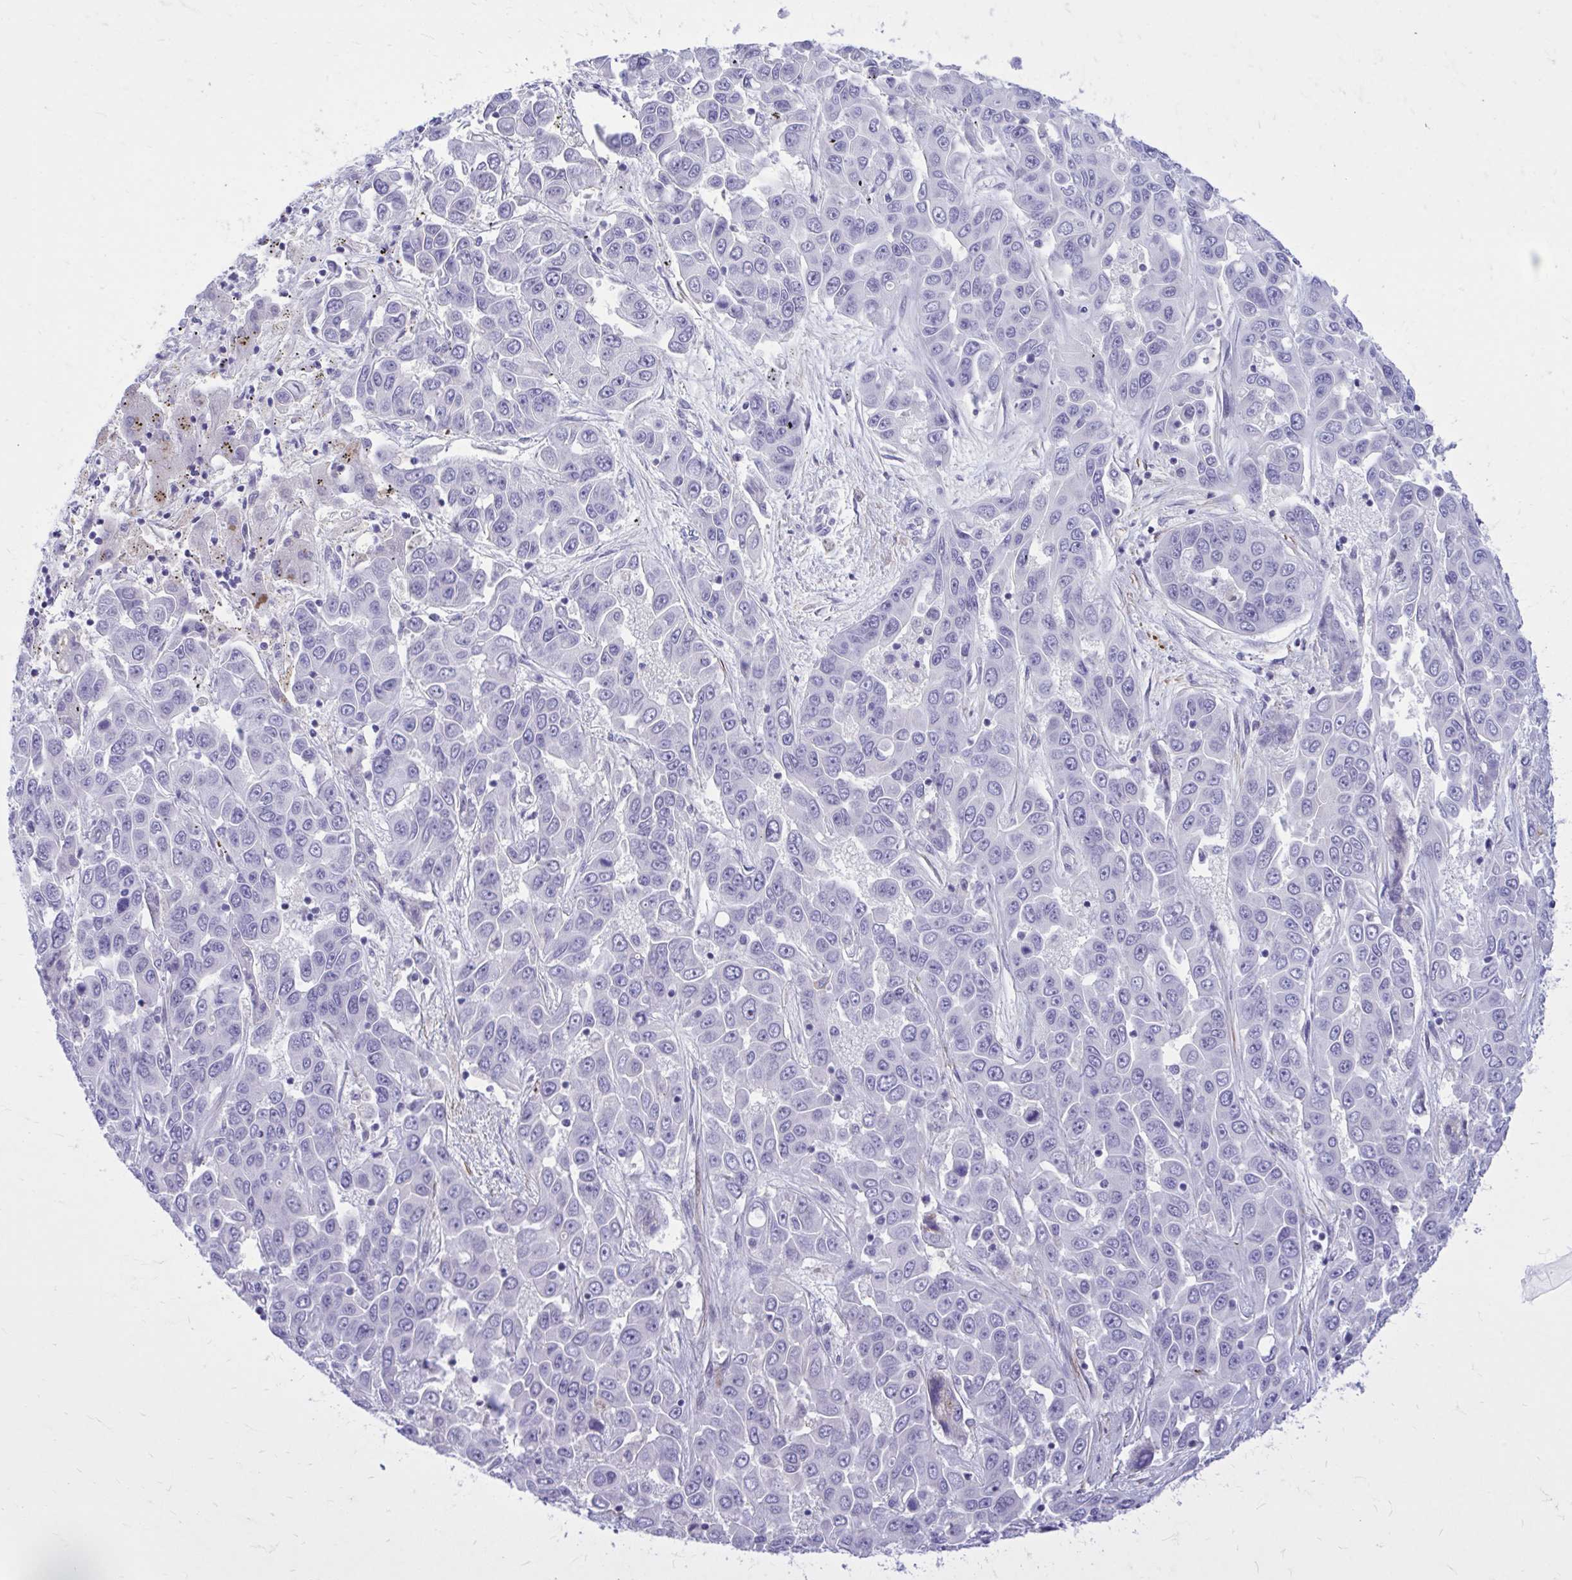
{"staining": {"intensity": "negative", "quantity": "none", "location": "none"}, "tissue": "liver cancer", "cell_type": "Tumor cells", "image_type": "cancer", "snomed": [{"axis": "morphology", "description": "Cholangiocarcinoma"}, {"axis": "topography", "description": "Liver"}], "caption": "The IHC micrograph has no significant expression in tumor cells of cholangiocarcinoma (liver) tissue.", "gene": "ZBTB25", "patient": {"sex": "female", "age": 52}}